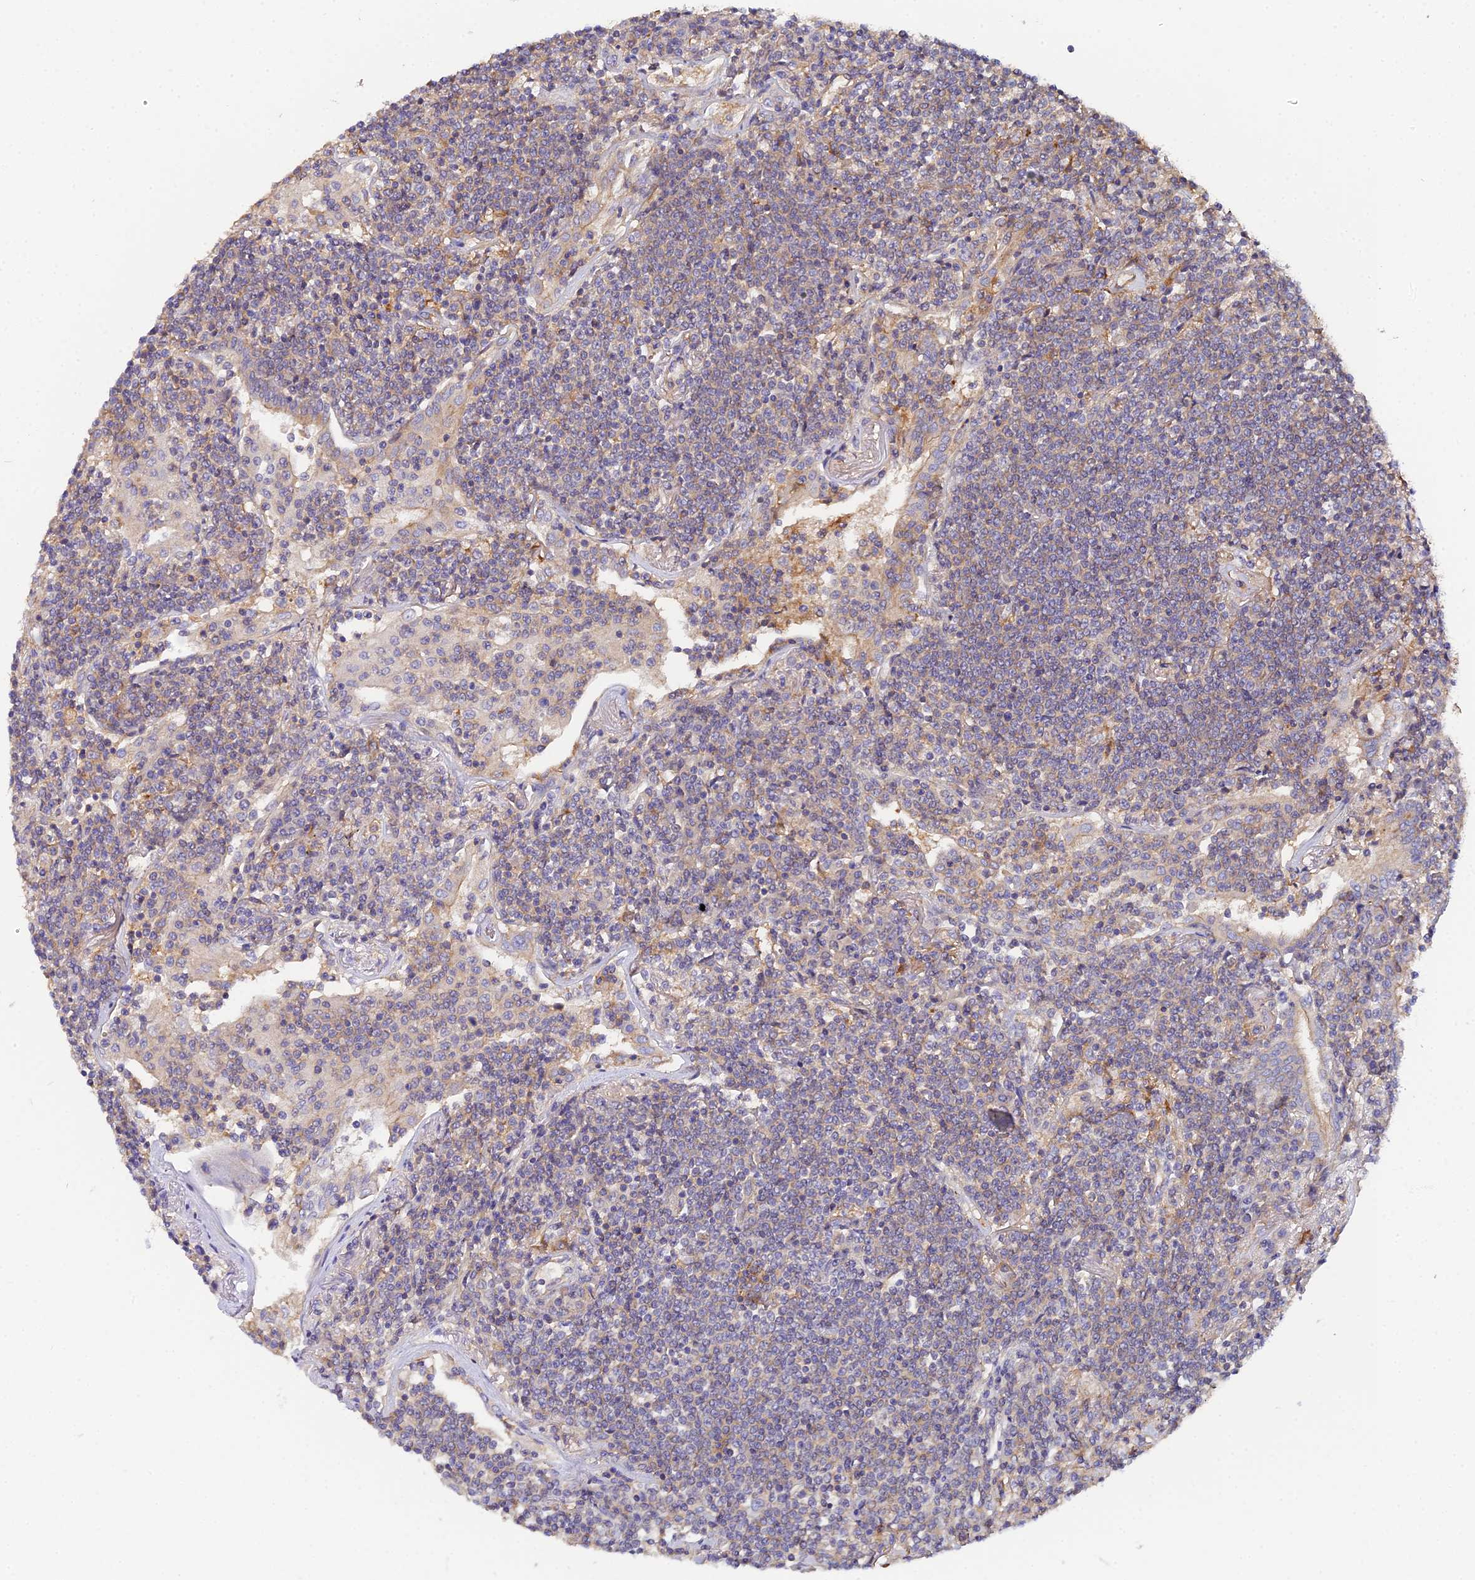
{"staining": {"intensity": "negative", "quantity": "none", "location": "none"}, "tissue": "lymphoma", "cell_type": "Tumor cells", "image_type": "cancer", "snomed": [{"axis": "morphology", "description": "Malignant lymphoma, non-Hodgkin's type, Low grade"}, {"axis": "topography", "description": "Lung"}], "caption": "Low-grade malignant lymphoma, non-Hodgkin's type was stained to show a protein in brown. There is no significant staining in tumor cells.", "gene": "GNG5B", "patient": {"sex": "female", "age": 71}}